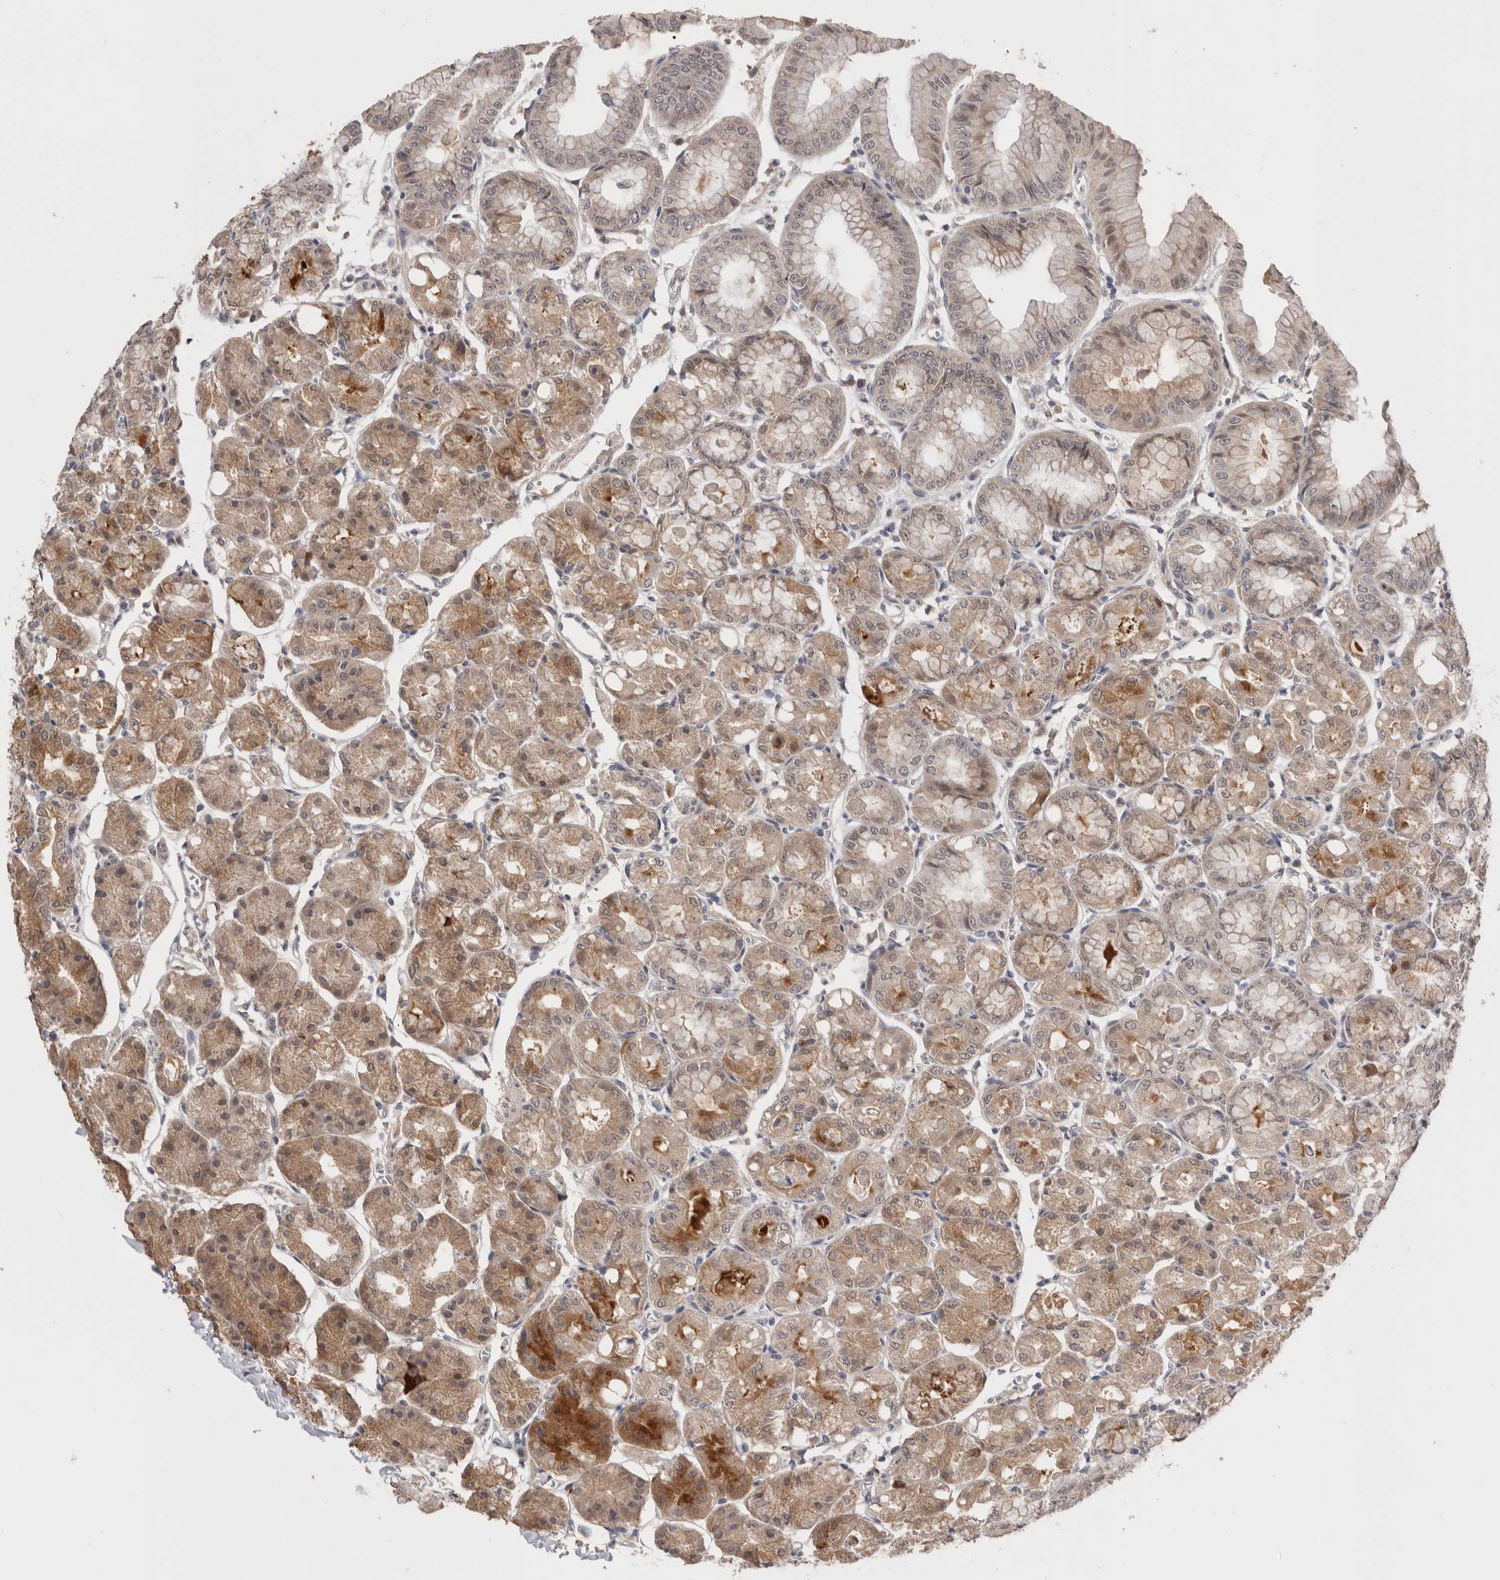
{"staining": {"intensity": "moderate", "quantity": ">75%", "location": "cytoplasmic/membranous"}, "tissue": "stomach", "cell_type": "Glandular cells", "image_type": "normal", "snomed": [{"axis": "morphology", "description": "Normal tissue, NOS"}, {"axis": "topography", "description": "Stomach, lower"}], "caption": "This image displays immunohistochemistry (IHC) staining of benign stomach, with medium moderate cytoplasmic/membranous positivity in about >75% of glandular cells.", "gene": "CRYBG1", "patient": {"sex": "male", "age": 71}}